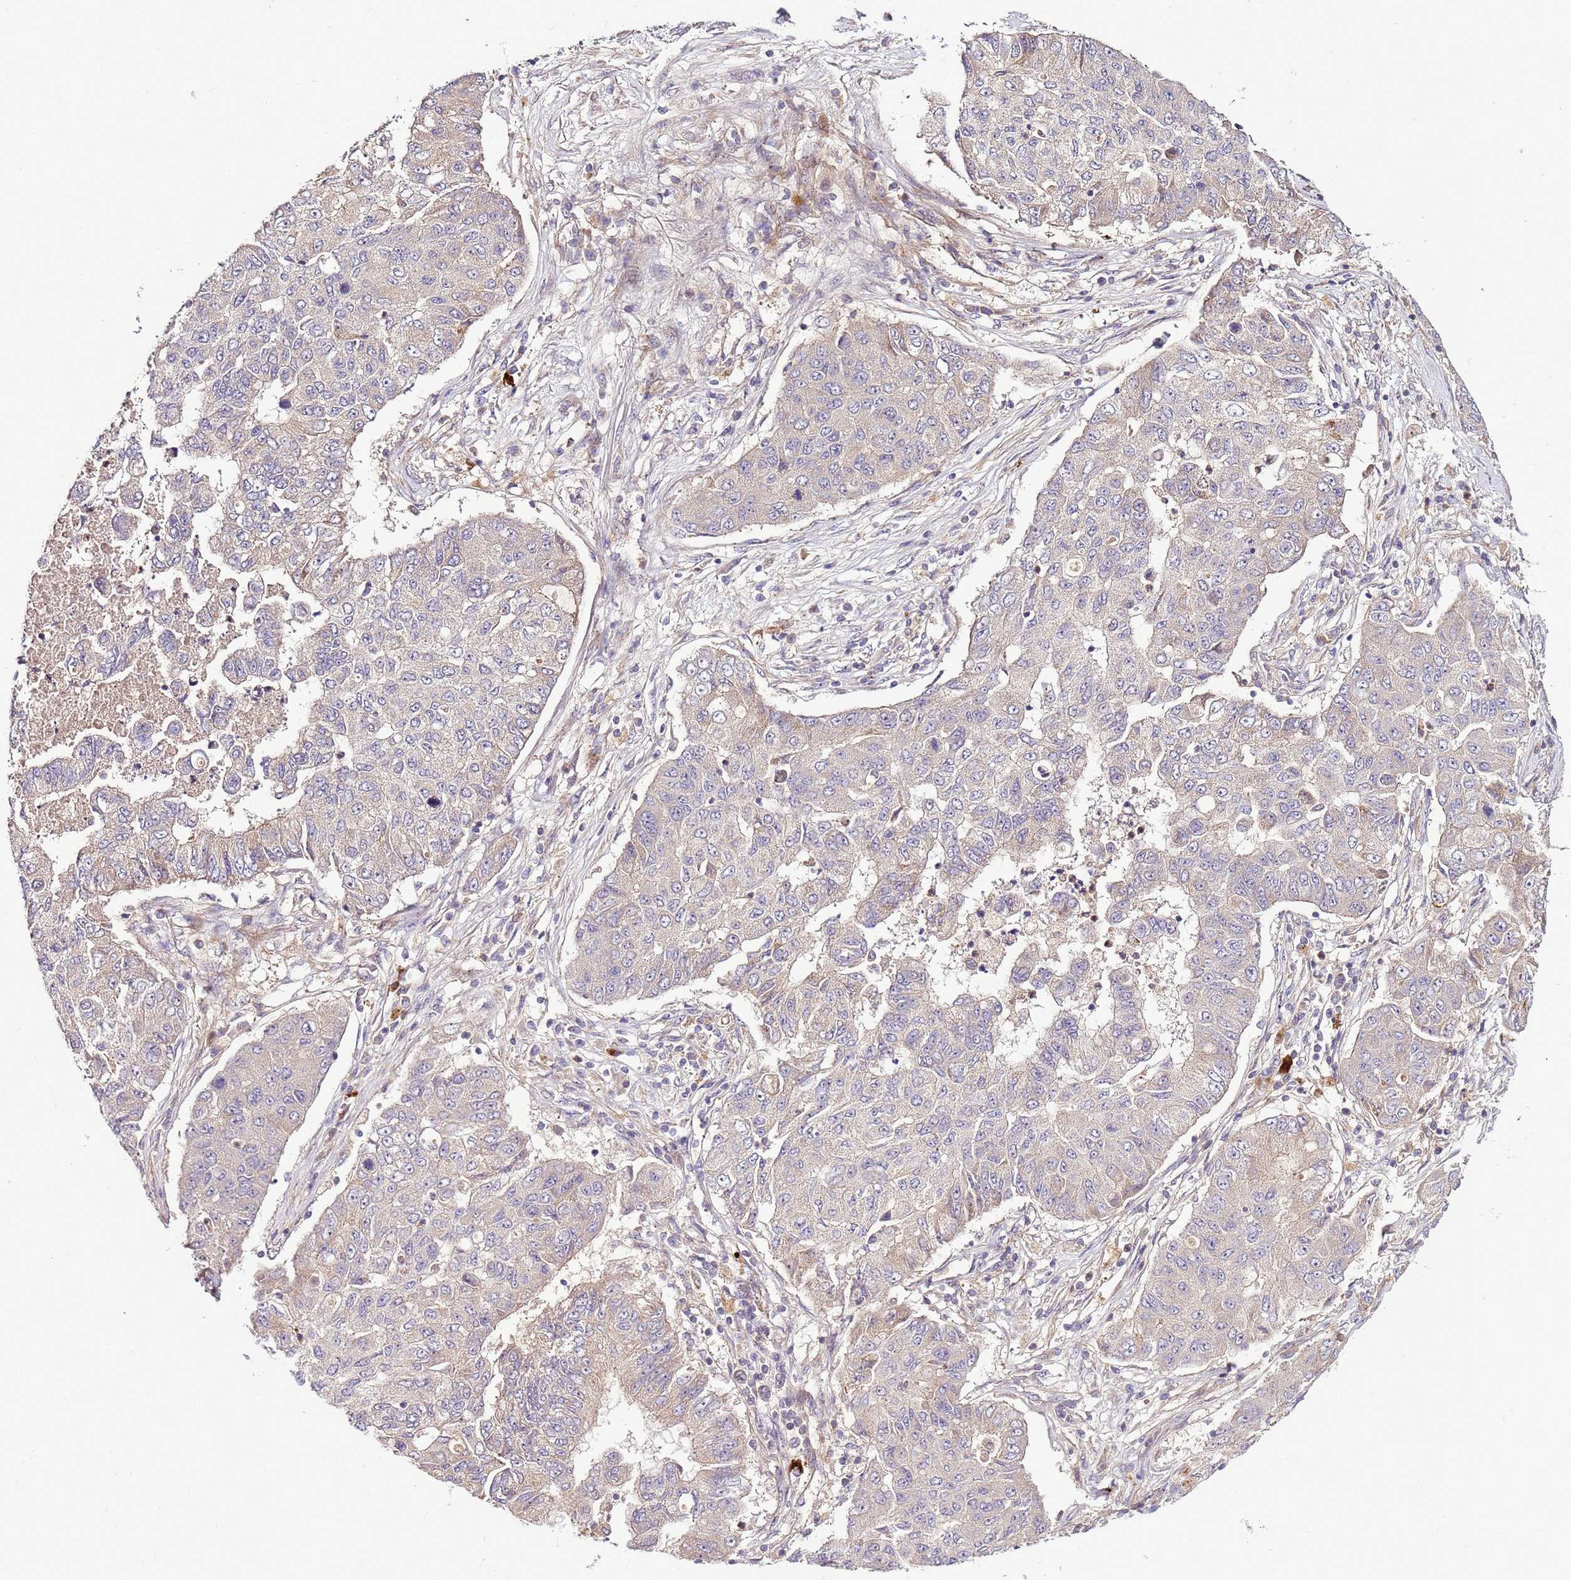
{"staining": {"intensity": "negative", "quantity": "none", "location": "none"}, "tissue": "lung cancer", "cell_type": "Tumor cells", "image_type": "cancer", "snomed": [{"axis": "morphology", "description": "Squamous cell carcinoma, NOS"}, {"axis": "topography", "description": "Lung"}], "caption": "Immunohistochemistry (IHC) of human lung squamous cell carcinoma shows no expression in tumor cells. (DAB IHC, high magnification).", "gene": "ZNF624", "patient": {"sex": "male", "age": 74}}